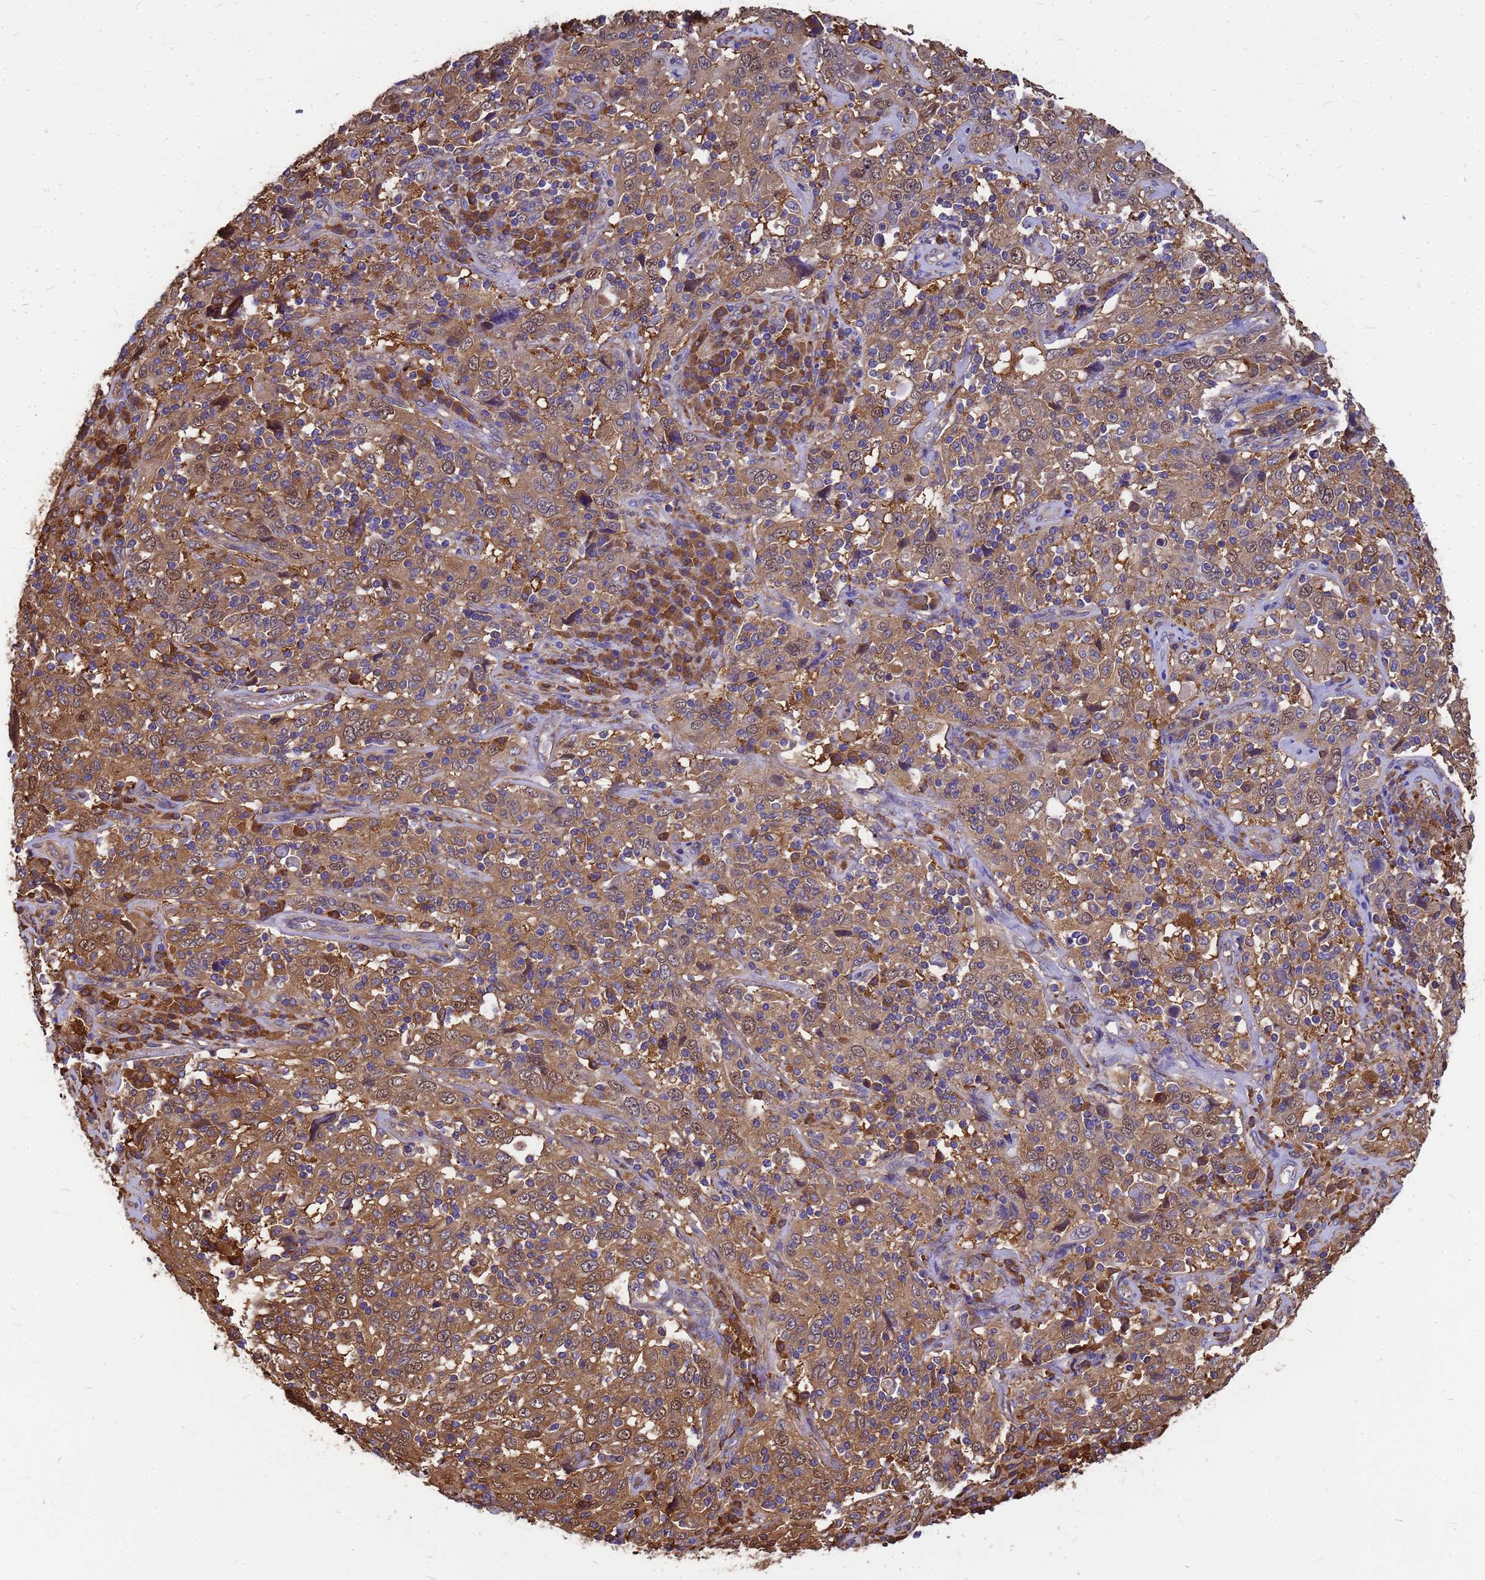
{"staining": {"intensity": "moderate", "quantity": ">75%", "location": "cytoplasmic/membranous"}, "tissue": "cervical cancer", "cell_type": "Tumor cells", "image_type": "cancer", "snomed": [{"axis": "morphology", "description": "Squamous cell carcinoma, NOS"}, {"axis": "topography", "description": "Cervix"}], "caption": "This photomicrograph displays cervical cancer stained with immunohistochemistry (IHC) to label a protein in brown. The cytoplasmic/membranous of tumor cells show moderate positivity for the protein. Nuclei are counter-stained blue.", "gene": "GID4", "patient": {"sex": "female", "age": 46}}